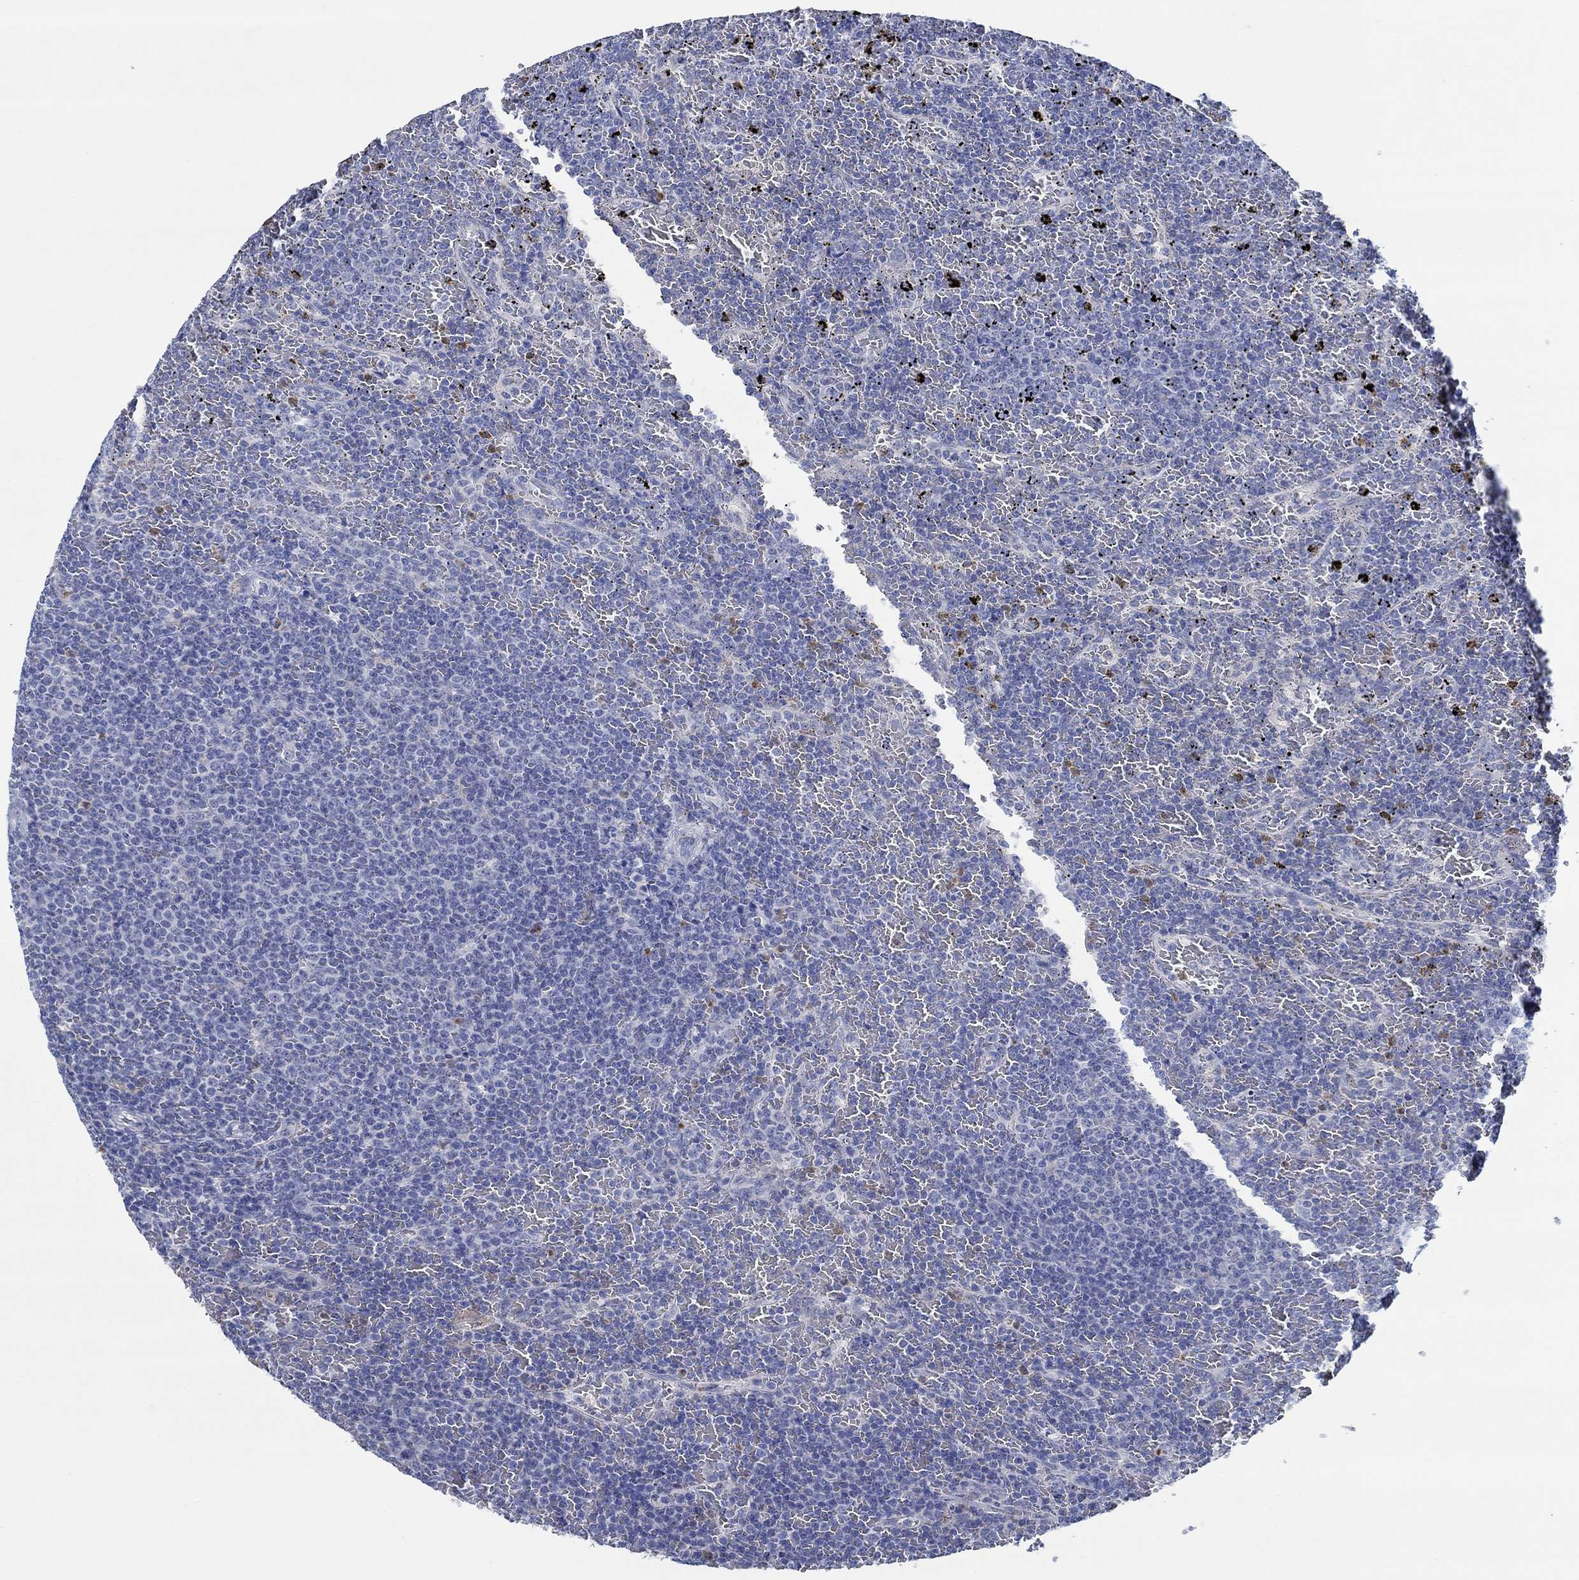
{"staining": {"intensity": "negative", "quantity": "none", "location": "none"}, "tissue": "lymphoma", "cell_type": "Tumor cells", "image_type": "cancer", "snomed": [{"axis": "morphology", "description": "Malignant lymphoma, non-Hodgkin's type, Low grade"}, {"axis": "topography", "description": "Spleen"}], "caption": "Immunohistochemistry (IHC) histopathology image of human malignant lymphoma, non-Hodgkin's type (low-grade) stained for a protein (brown), which reveals no expression in tumor cells.", "gene": "CPM", "patient": {"sex": "female", "age": 77}}